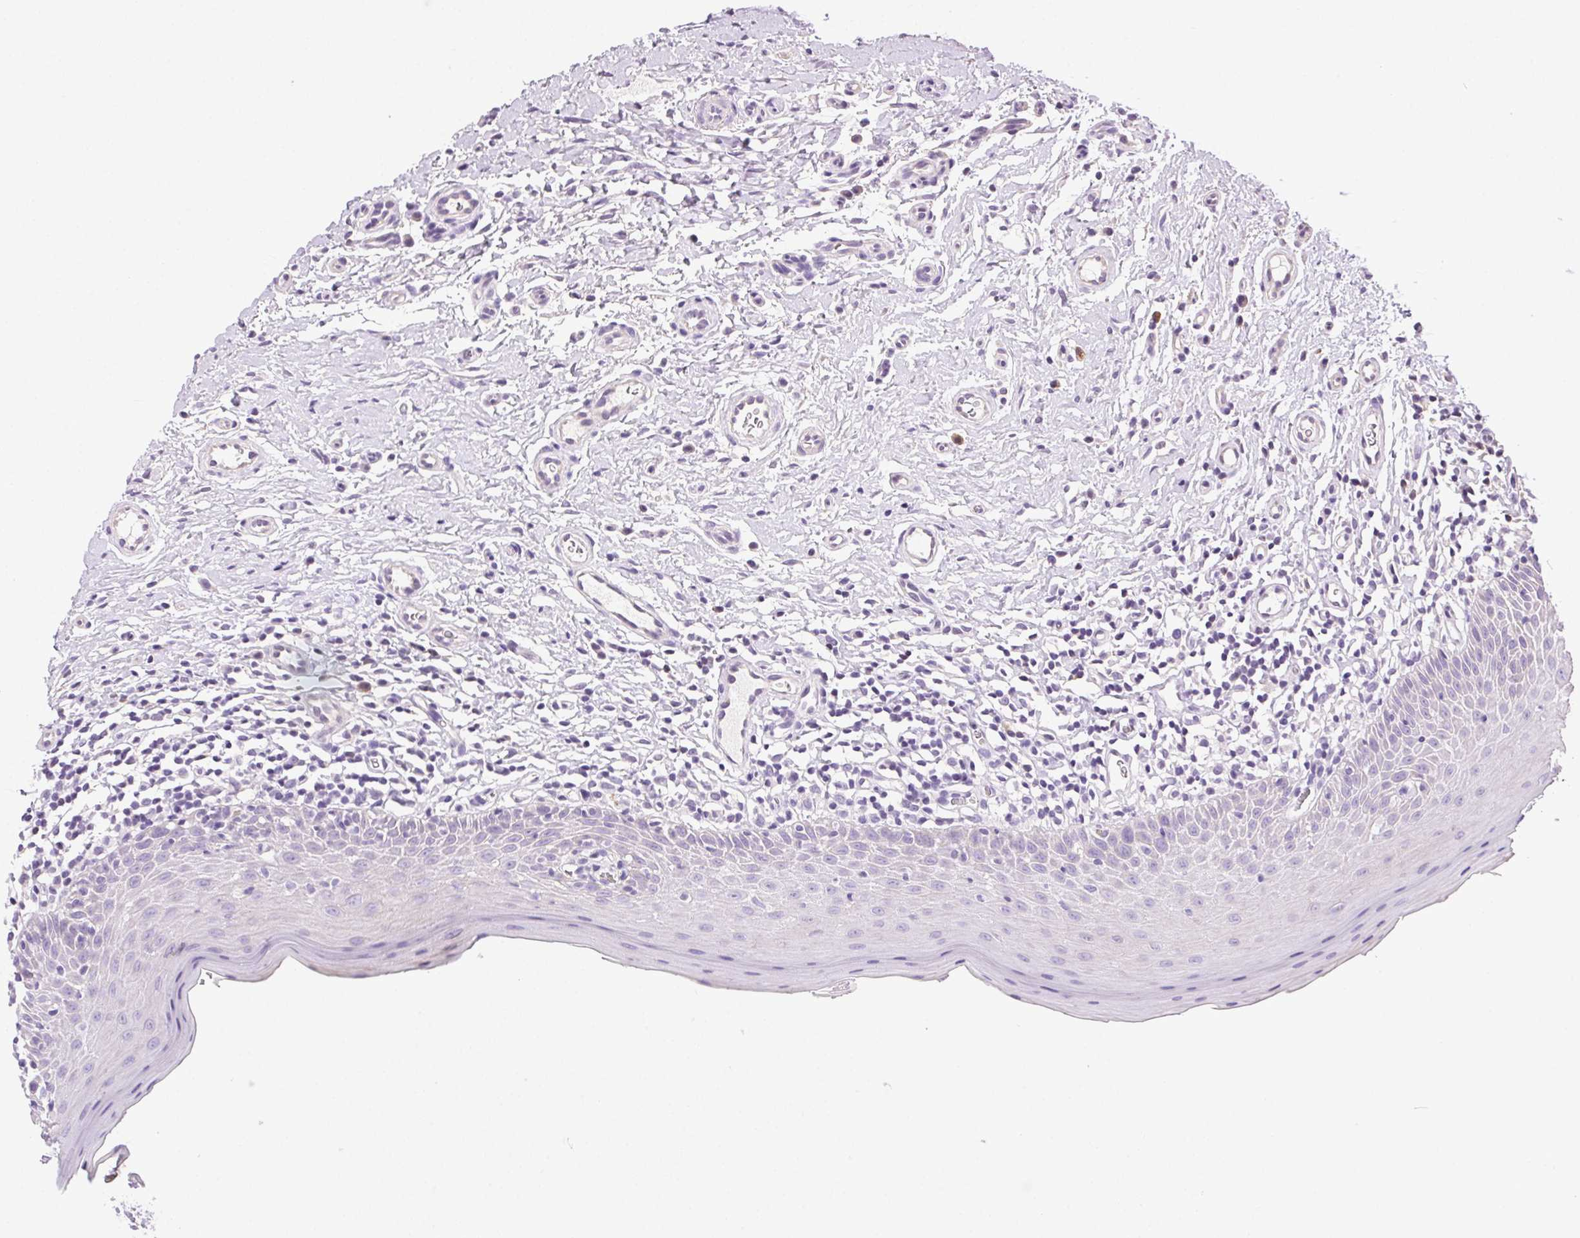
{"staining": {"intensity": "negative", "quantity": "none", "location": "none"}, "tissue": "oral mucosa", "cell_type": "Squamous epithelial cells", "image_type": "normal", "snomed": [{"axis": "morphology", "description": "Normal tissue, NOS"}, {"axis": "topography", "description": "Oral tissue"}, {"axis": "topography", "description": "Tounge, NOS"}], "caption": "IHC of normal human oral mucosa exhibits no positivity in squamous epithelial cells. (DAB IHC with hematoxylin counter stain).", "gene": "SYCE2", "patient": {"sex": "female", "age": 58}}